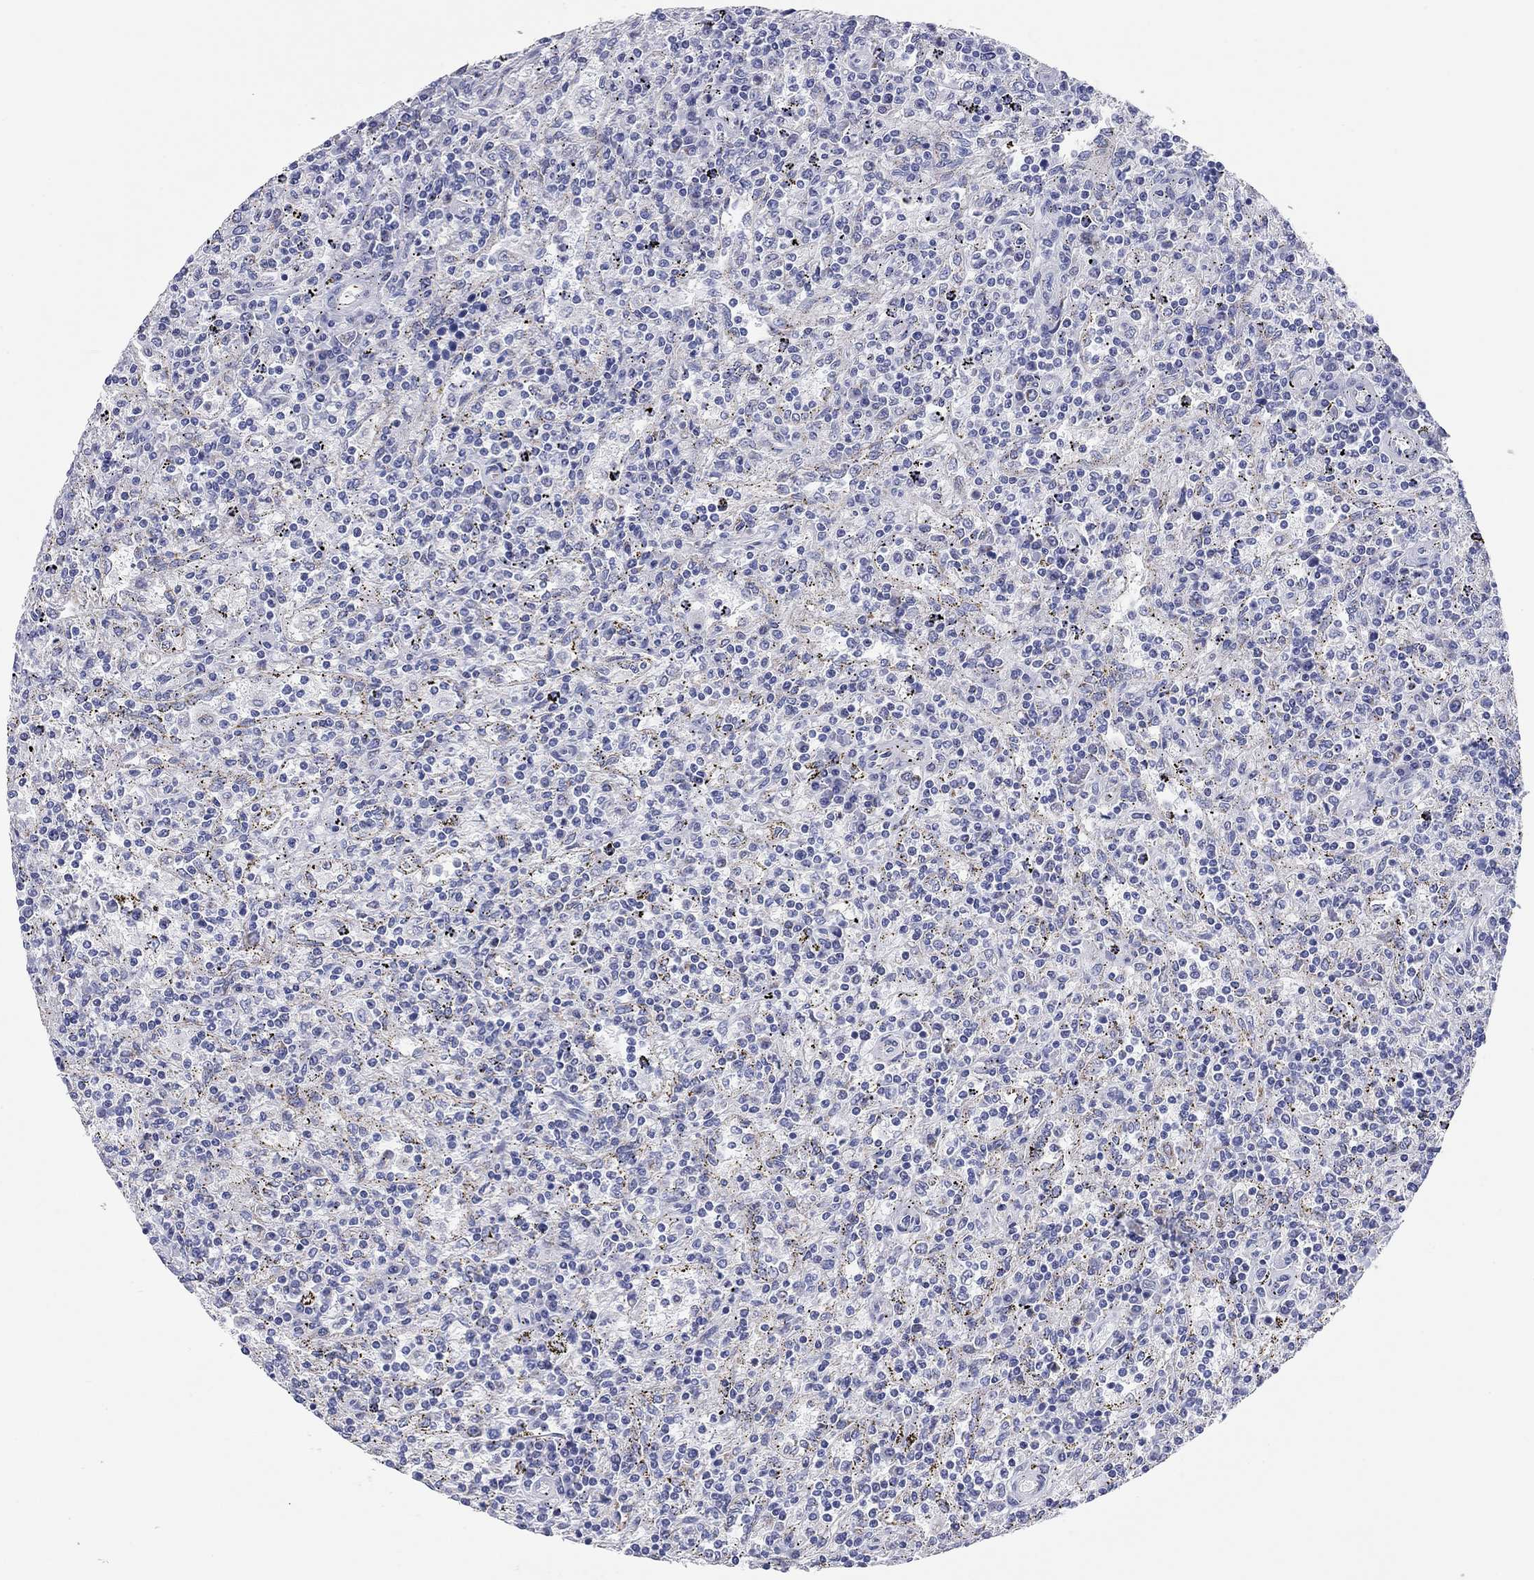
{"staining": {"intensity": "negative", "quantity": "none", "location": "none"}, "tissue": "lymphoma", "cell_type": "Tumor cells", "image_type": "cancer", "snomed": [{"axis": "morphology", "description": "Malignant lymphoma, non-Hodgkin's type, Low grade"}, {"axis": "topography", "description": "Spleen"}], "caption": "Low-grade malignant lymphoma, non-Hodgkin's type was stained to show a protein in brown. There is no significant expression in tumor cells. (Stains: DAB (3,3'-diaminobenzidine) IHC with hematoxylin counter stain, Microscopy: brightfield microscopy at high magnification).", "gene": "CHI3L2", "patient": {"sex": "male", "age": 62}}